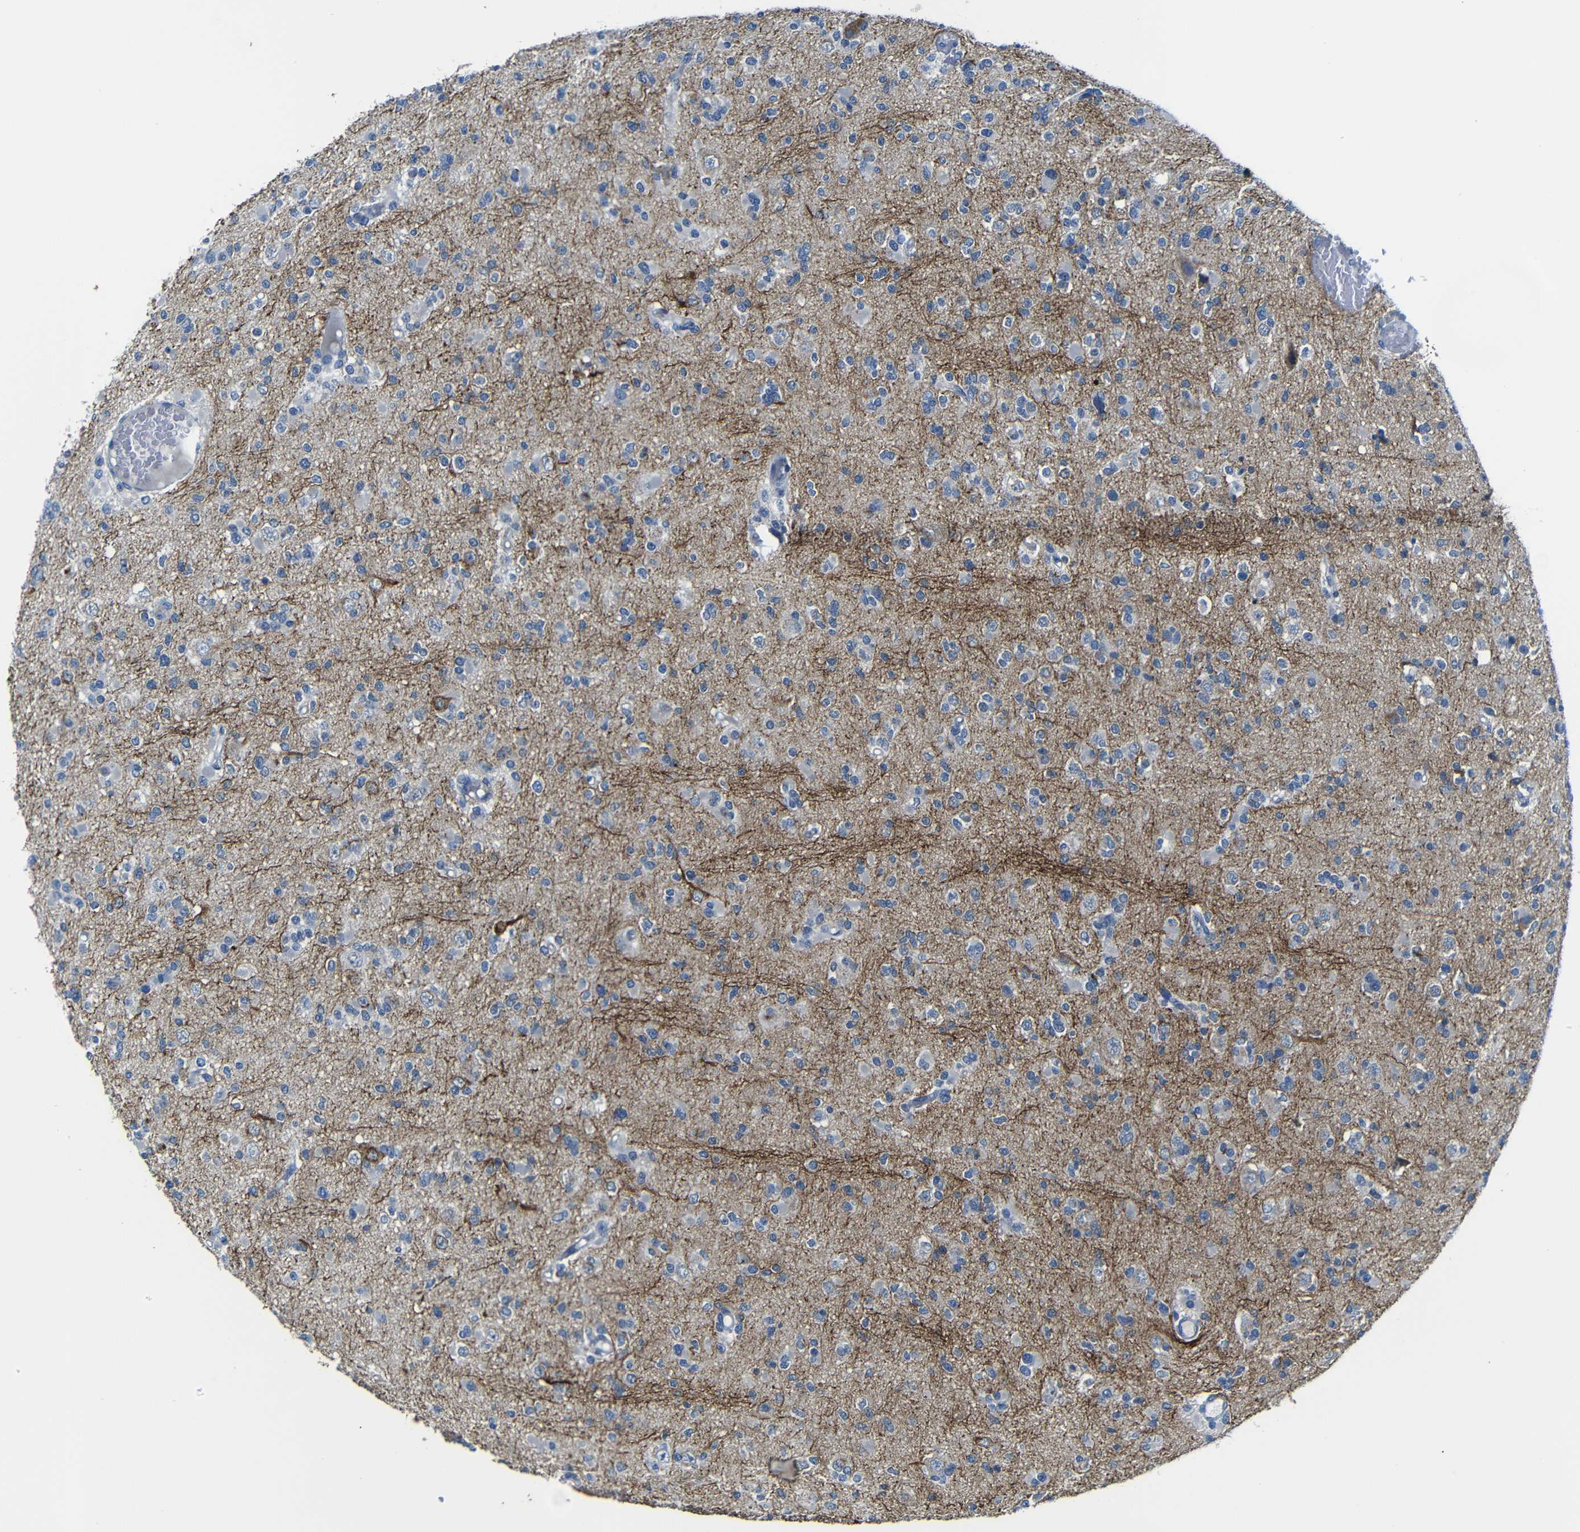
{"staining": {"intensity": "weak", "quantity": ">75%", "location": "cytoplasmic/membranous"}, "tissue": "glioma", "cell_type": "Tumor cells", "image_type": "cancer", "snomed": [{"axis": "morphology", "description": "Glioma, malignant, Low grade"}, {"axis": "topography", "description": "Brain"}], "caption": "DAB (3,3'-diaminobenzidine) immunohistochemical staining of human malignant glioma (low-grade) displays weak cytoplasmic/membranous protein expression in approximately >75% of tumor cells.", "gene": "ANK3", "patient": {"sex": "female", "age": 22}}